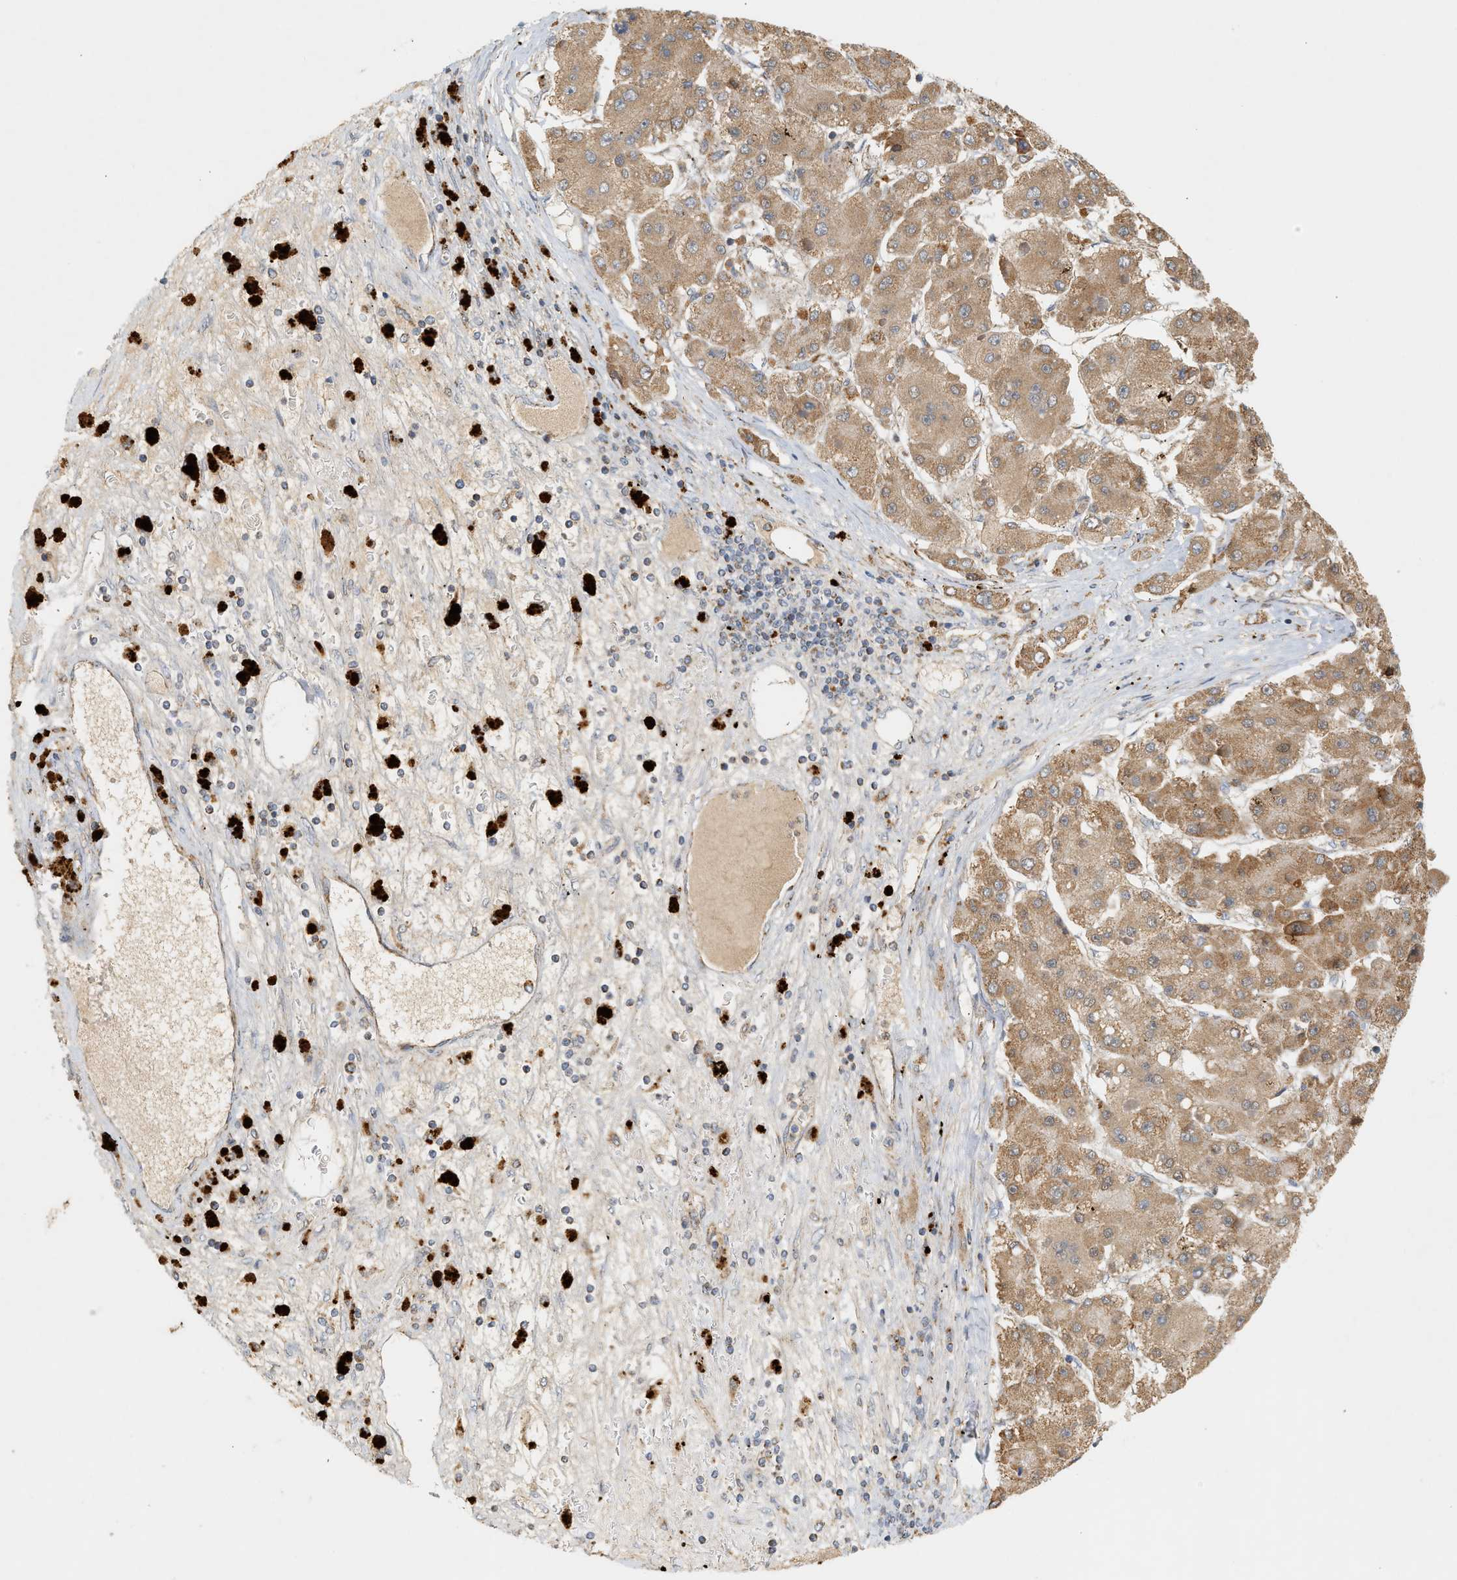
{"staining": {"intensity": "moderate", "quantity": ">75%", "location": "cytoplasmic/membranous"}, "tissue": "liver cancer", "cell_type": "Tumor cells", "image_type": "cancer", "snomed": [{"axis": "morphology", "description": "Carcinoma, Hepatocellular, NOS"}, {"axis": "topography", "description": "Liver"}], "caption": "A photomicrograph showing moderate cytoplasmic/membranous staining in about >75% of tumor cells in hepatocellular carcinoma (liver), as visualized by brown immunohistochemical staining.", "gene": "MCU", "patient": {"sex": "female", "age": 73}}